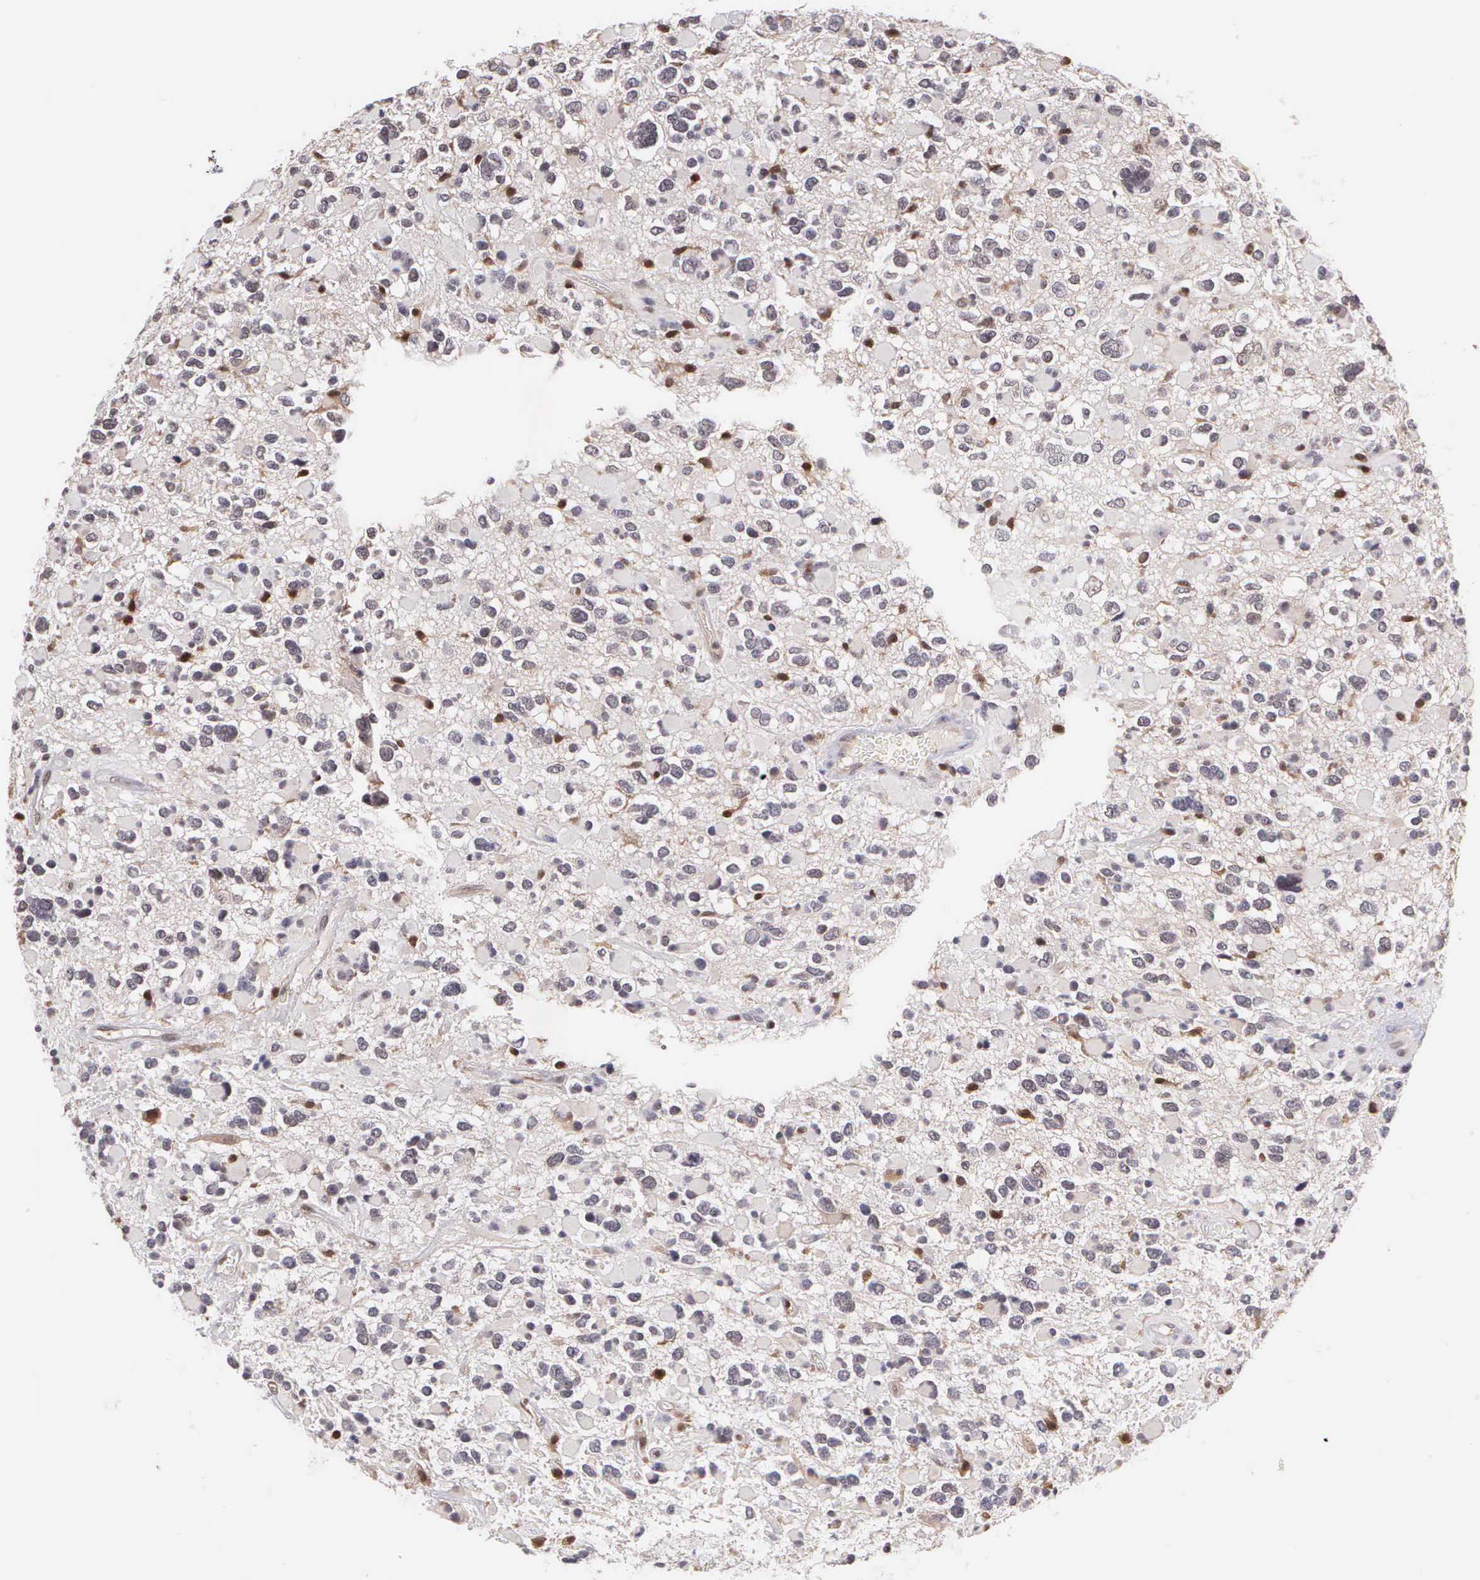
{"staining": {"intensity": "negative", "quantity": "none", "location": "none"}, "tissue": "glioma", "cell_type": "Tumor cells", "image_type": "cancer", "snomed": [{"axis": "morphology", "description": "Glioma, malignant, High grade"}, {"axis": "topography", "description": "Brain"}], "caption": "High power microscopy micrograph of an immunohistochemistry image of glioma, revealing no significant expression in tumor cells. The staining is performed using DAB brown chromogen with nuclei counter-stained in using hematoxylin.", "gene": "BID", "patient": {"sex": "female", "age": 37}}